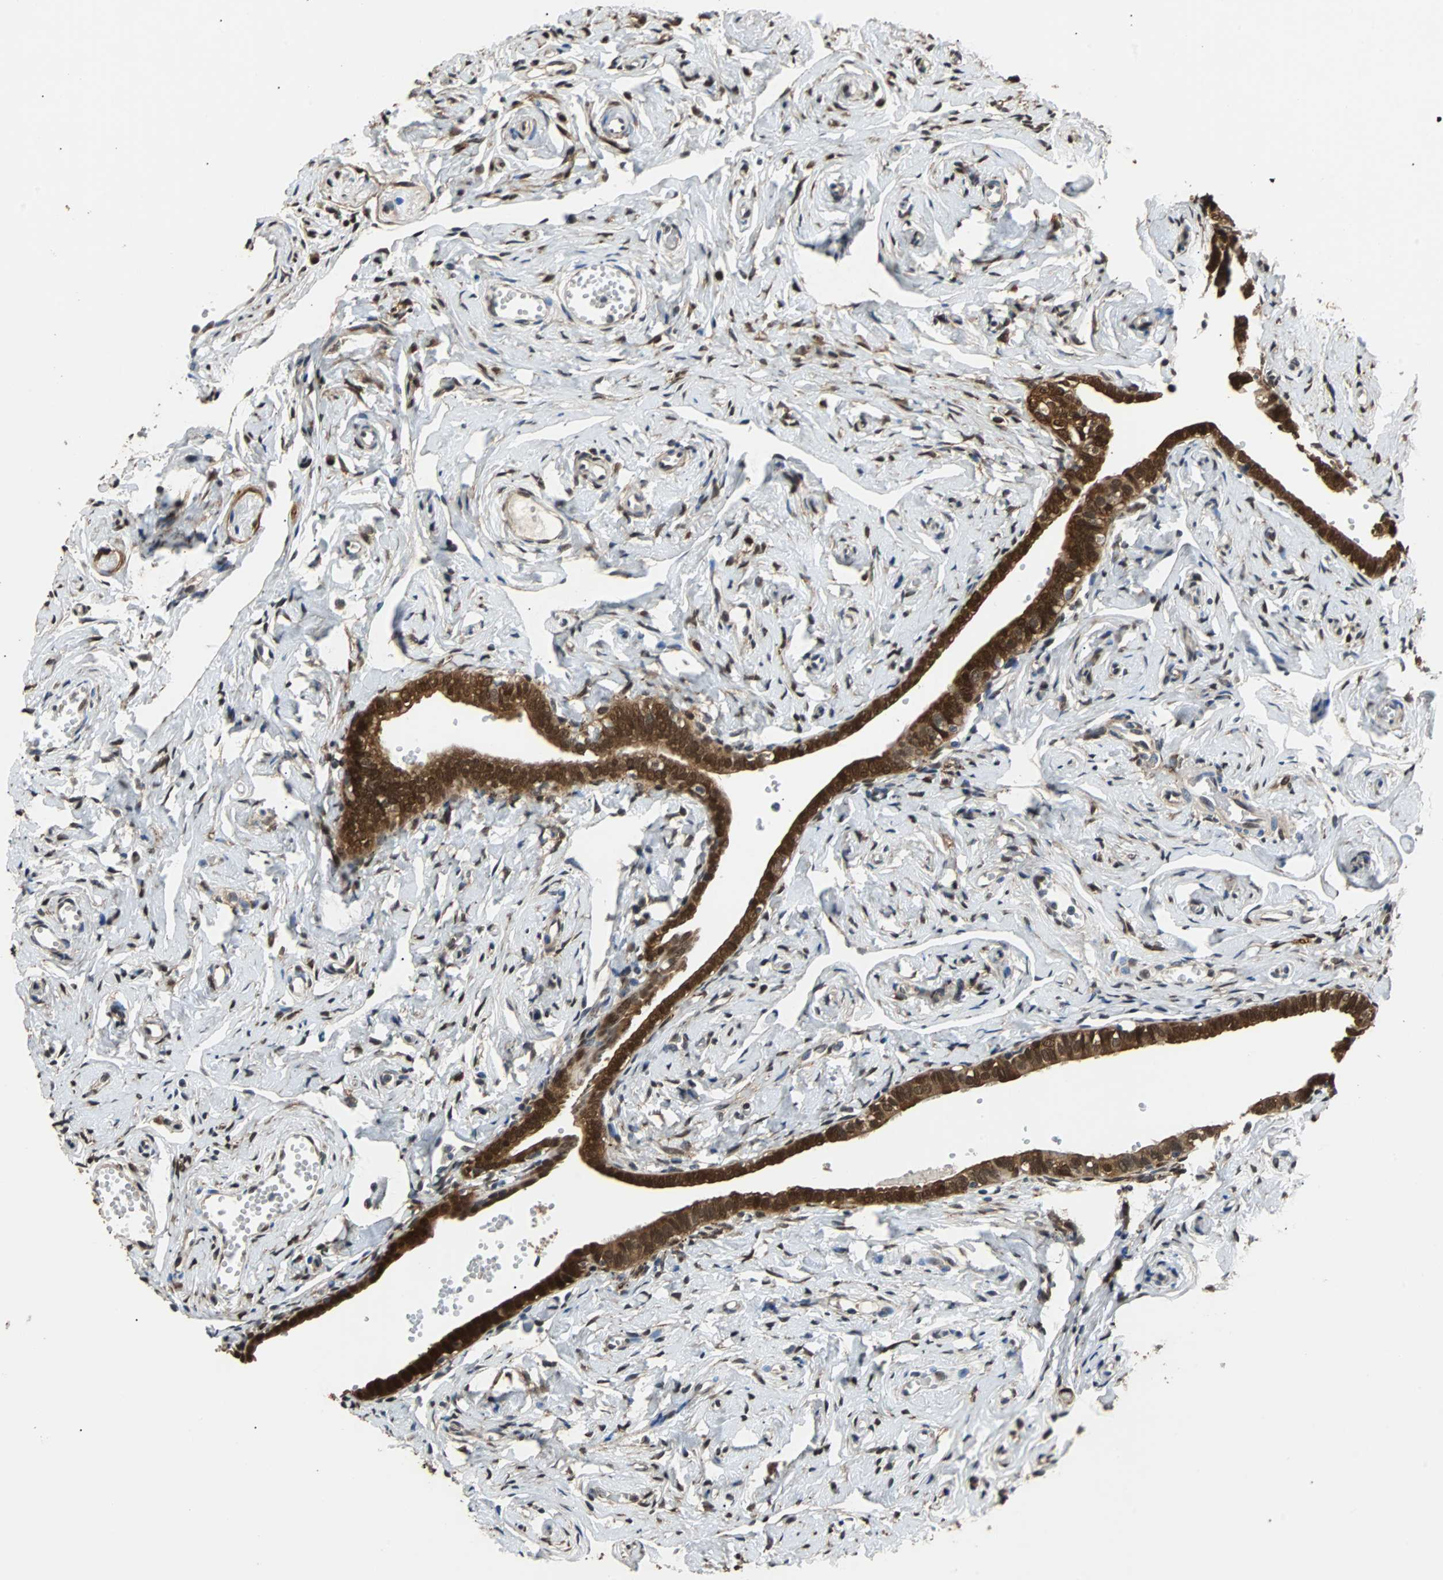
{"staining": {"intensity": "strong", "quantity": ">75%", "location": "cytoplasmic/membranous,nuclear"}, "tissue": "fallopian tube", "cell_type": "Glandular cells", "image_type": "normal", "snomed": [{"axis": "morphology", "description": "Normal tissue, NOS"}, {"axis": "topography", "description": "Fallopian tube"}], "caption": "A brown stain labels strong cytoplasmic/membranous,nuclear staining of a protein in glandular cells of normal fallopian tube. The protein is stained brown, and the nuclei are stained in blue (DAB (3,3'-diaminobenzidine) IHC with brightfield microscopy, high magnification).", "gene": "PRDX6", "patient": {"sex": "female", "age": 71}}